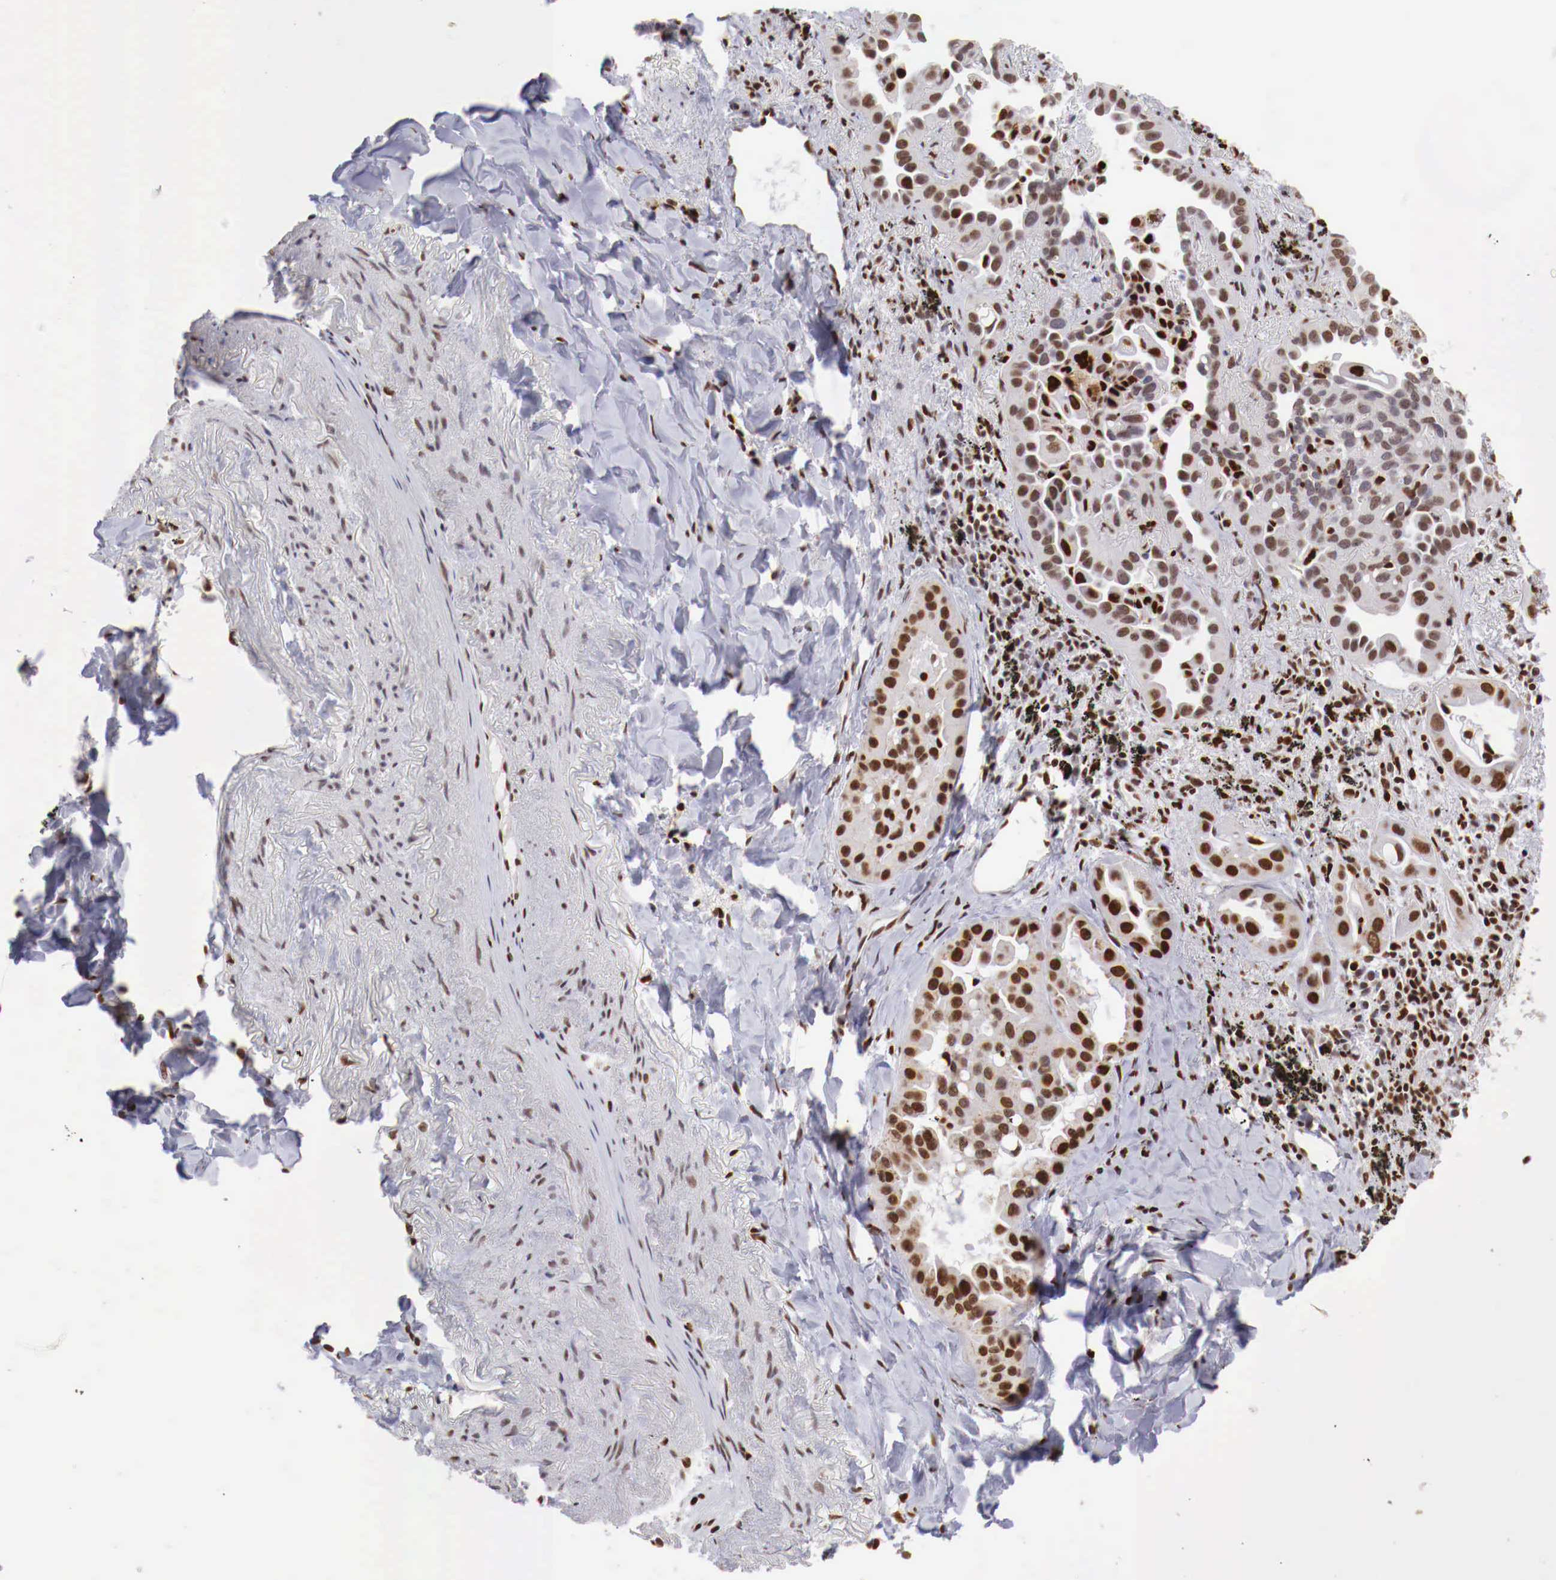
{"staining": {"intensity": "strong", "quantity": ">75%", "location": "nuclear"}, "tissue": "lung cancer", "cell_type": "Tumor cells", "image_type": "cancer", "snomed": [{"axis": "morphology", "description": "Adenocarcinoma, NOS"}, {"axis": "topography", "description": "Lung"}], "caption": "This histopathology image demonstrates IHC staining of lung cancer (adenocarcinoma), with high strong nuclear expression in about >75% of tumor cells.", "gene": "MAX", "patient": {"sex": "male", "age": 68}}